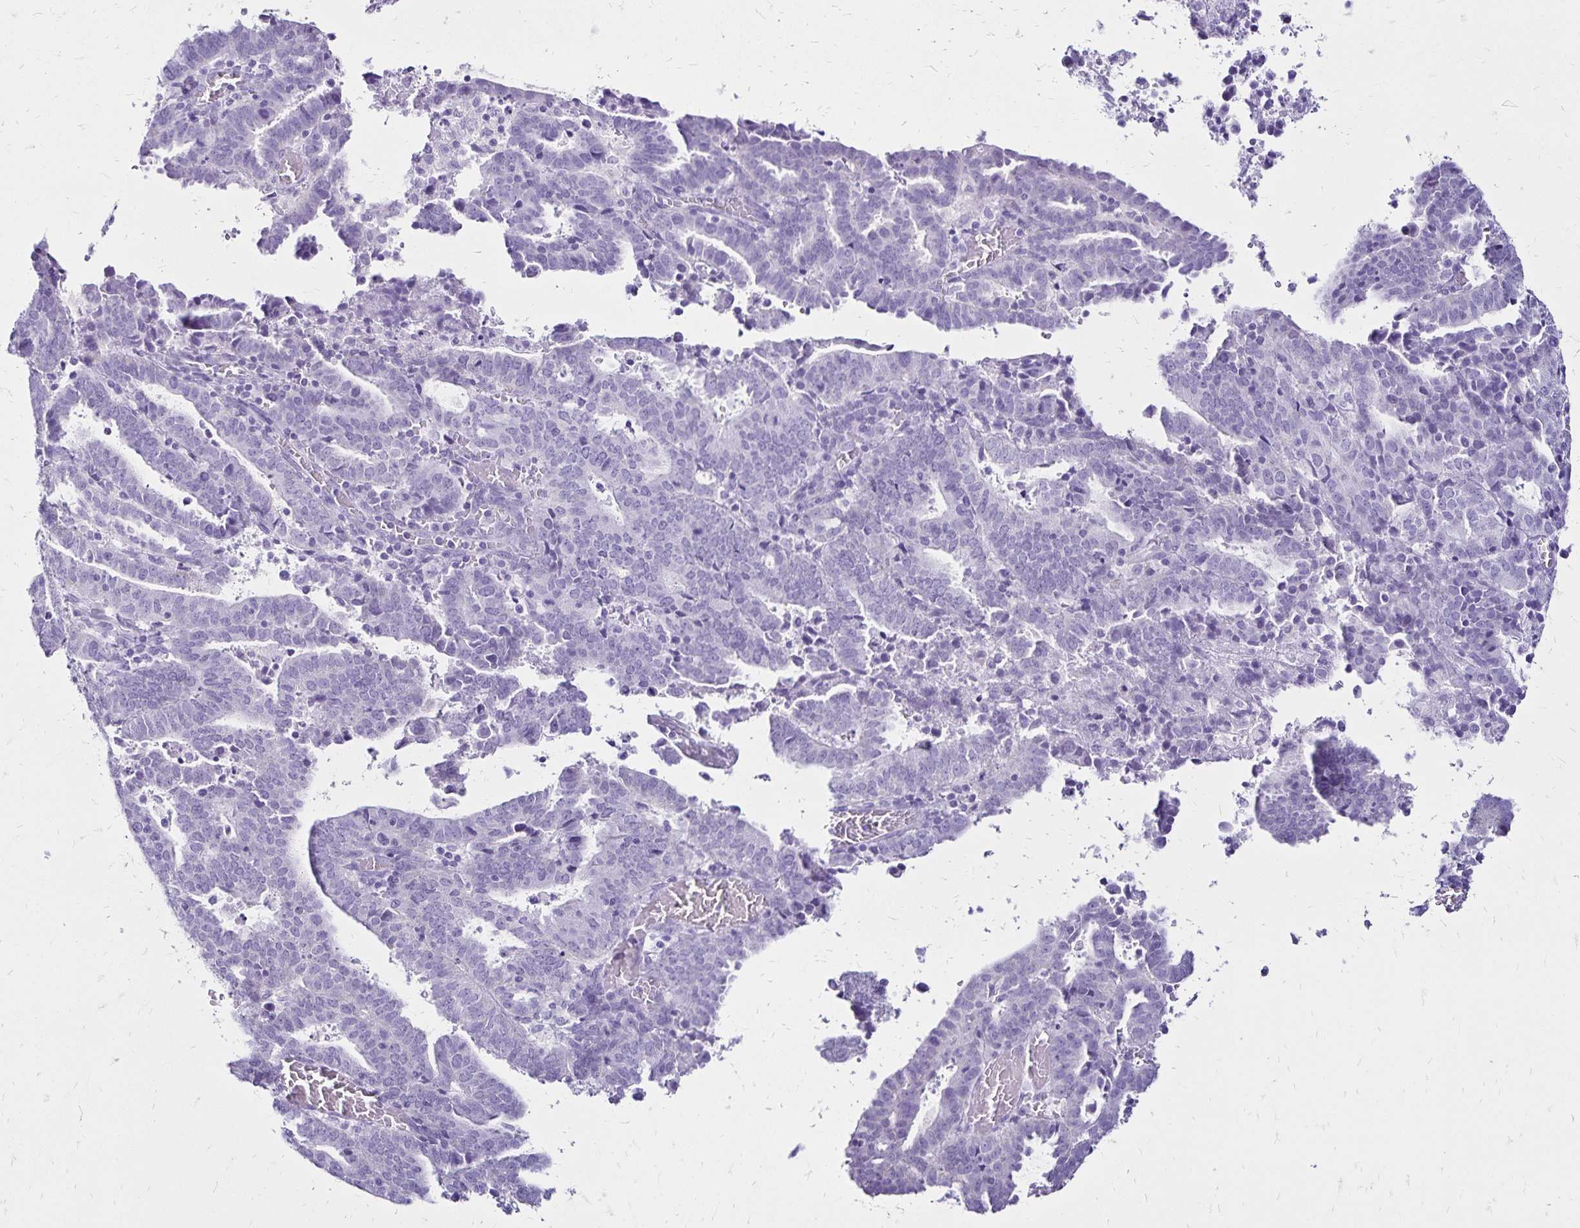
{"staining": {"intensity": "negative", "quantity": "none", "location": "none"}, "tissue": "endometrial cancer", "cell_type": "Tumor cells", "image_type": "cancer", "snomed": [{"axis": "morphology", "description": "Adenocarcinoma, NOS"}, {"axis": "topography", "description": "Uterus"}], "caption": "High magnification brightfield microscopy of endometrial cancer (adenocarcinoma) stained with DAB (3,3'-diaminobenzidine) (brown) and counterstained with hematoxylin (blue): tumor cells show no significant positivity. (Stains: DAB (3,3'-diaminobenzidine) immunohistochemistry with hematoxylin counter stain, Microscopy: brightfield microscopy at high magnification).", "gene": "LIN28B", "patient": {"sex": "female", "age": 83}}